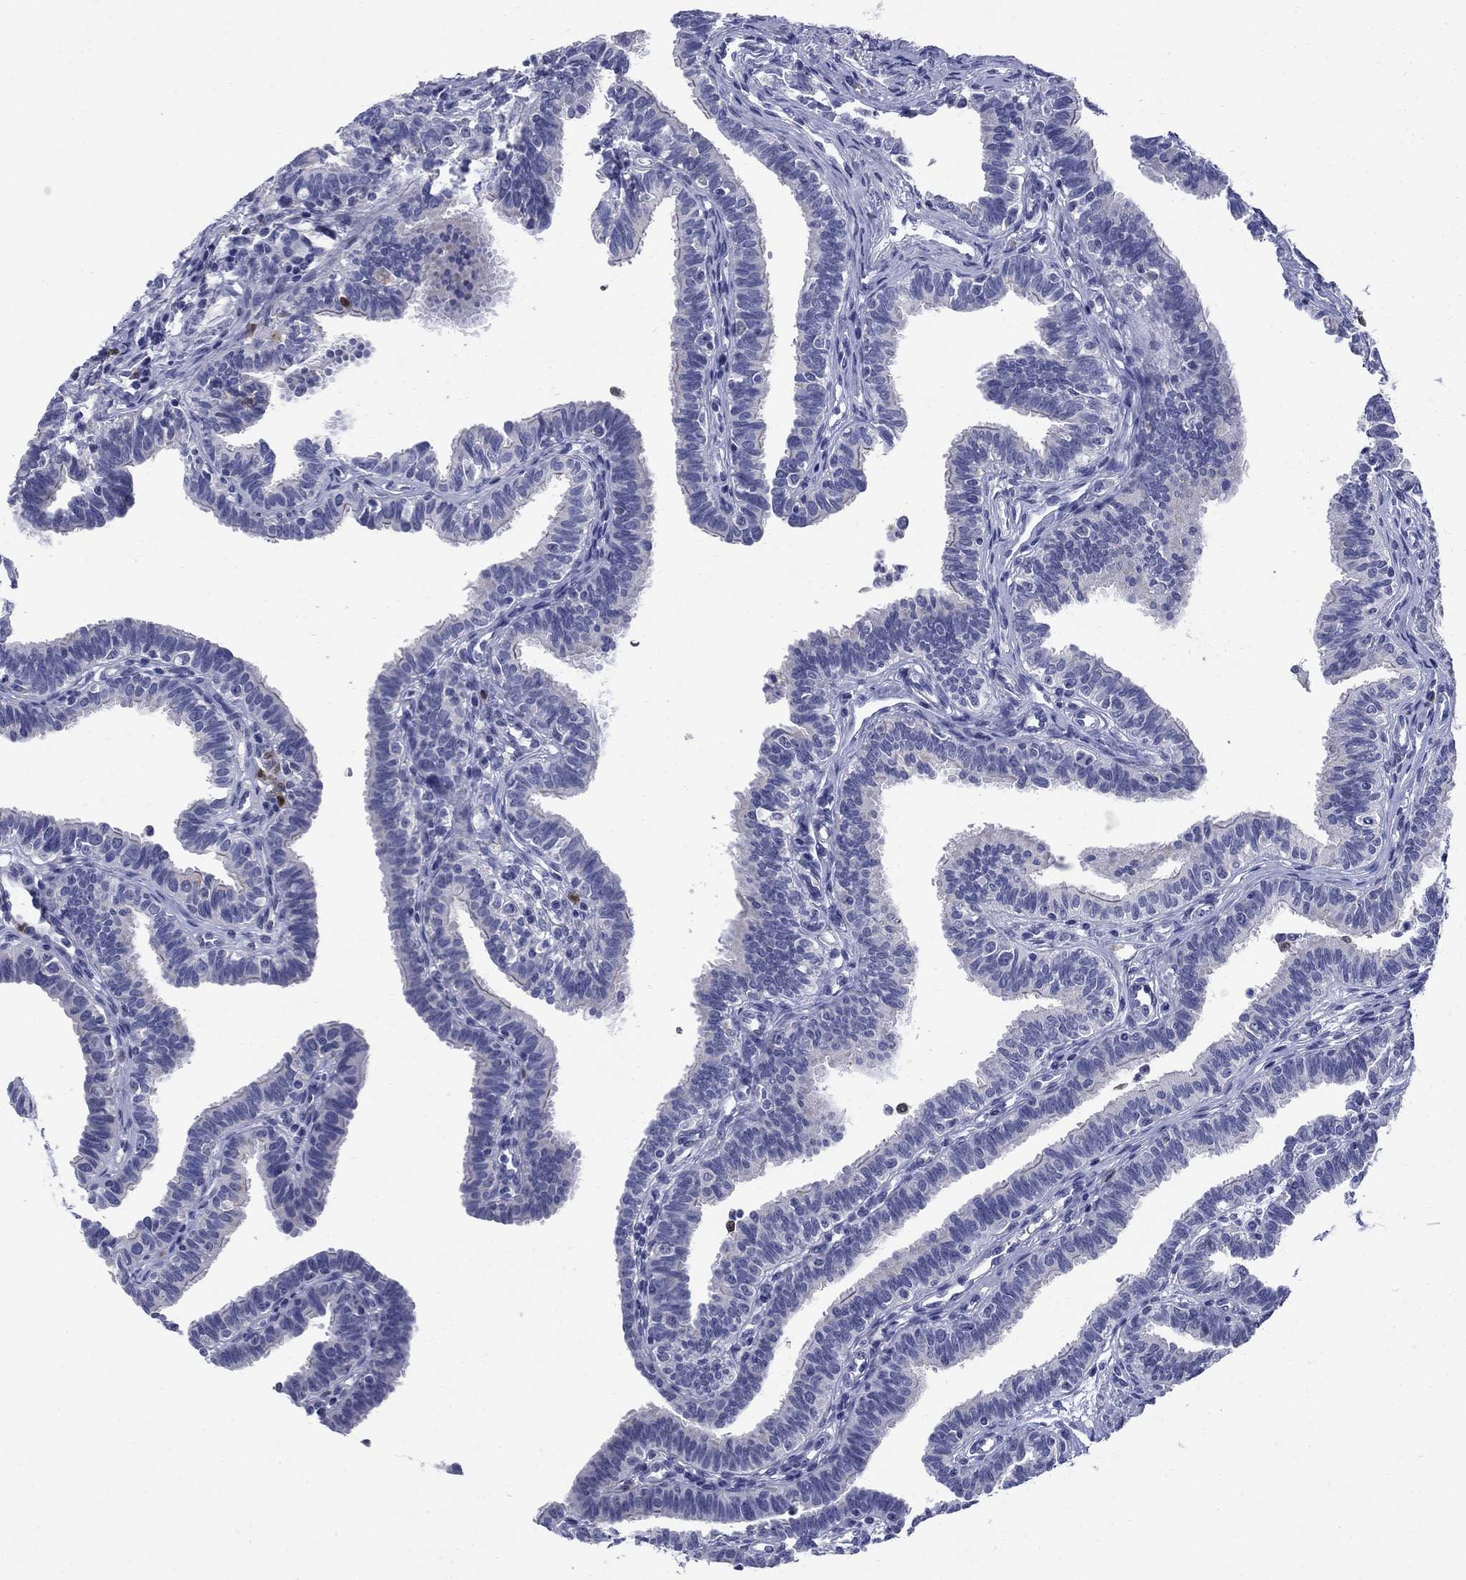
{"staining": {"intensity": "negative", "quantity": "none", "location": "none"}, "tissue": "fallopian tube", "cell_type": "Glandular cells", "image_type": "normal", "snomed": [{"axis": "morphology", "description": "Normal tissue, NOS"}, {"axis": "topography", "description": "Fallopian tube"}], "caption": "IHC micrograph of normal fallopian tube: human fallopian tube stained with DAB displays no significant protein expression in glandular cells. Brightfield microscopy of immunohistochemistry stained with DAB (3,3'-diaminobenzidine) (brown) and hematoxylin (blue), captured at high magnification.", "gene": "SERPINB2", "patient": {"sex": "female", "age": 36}}